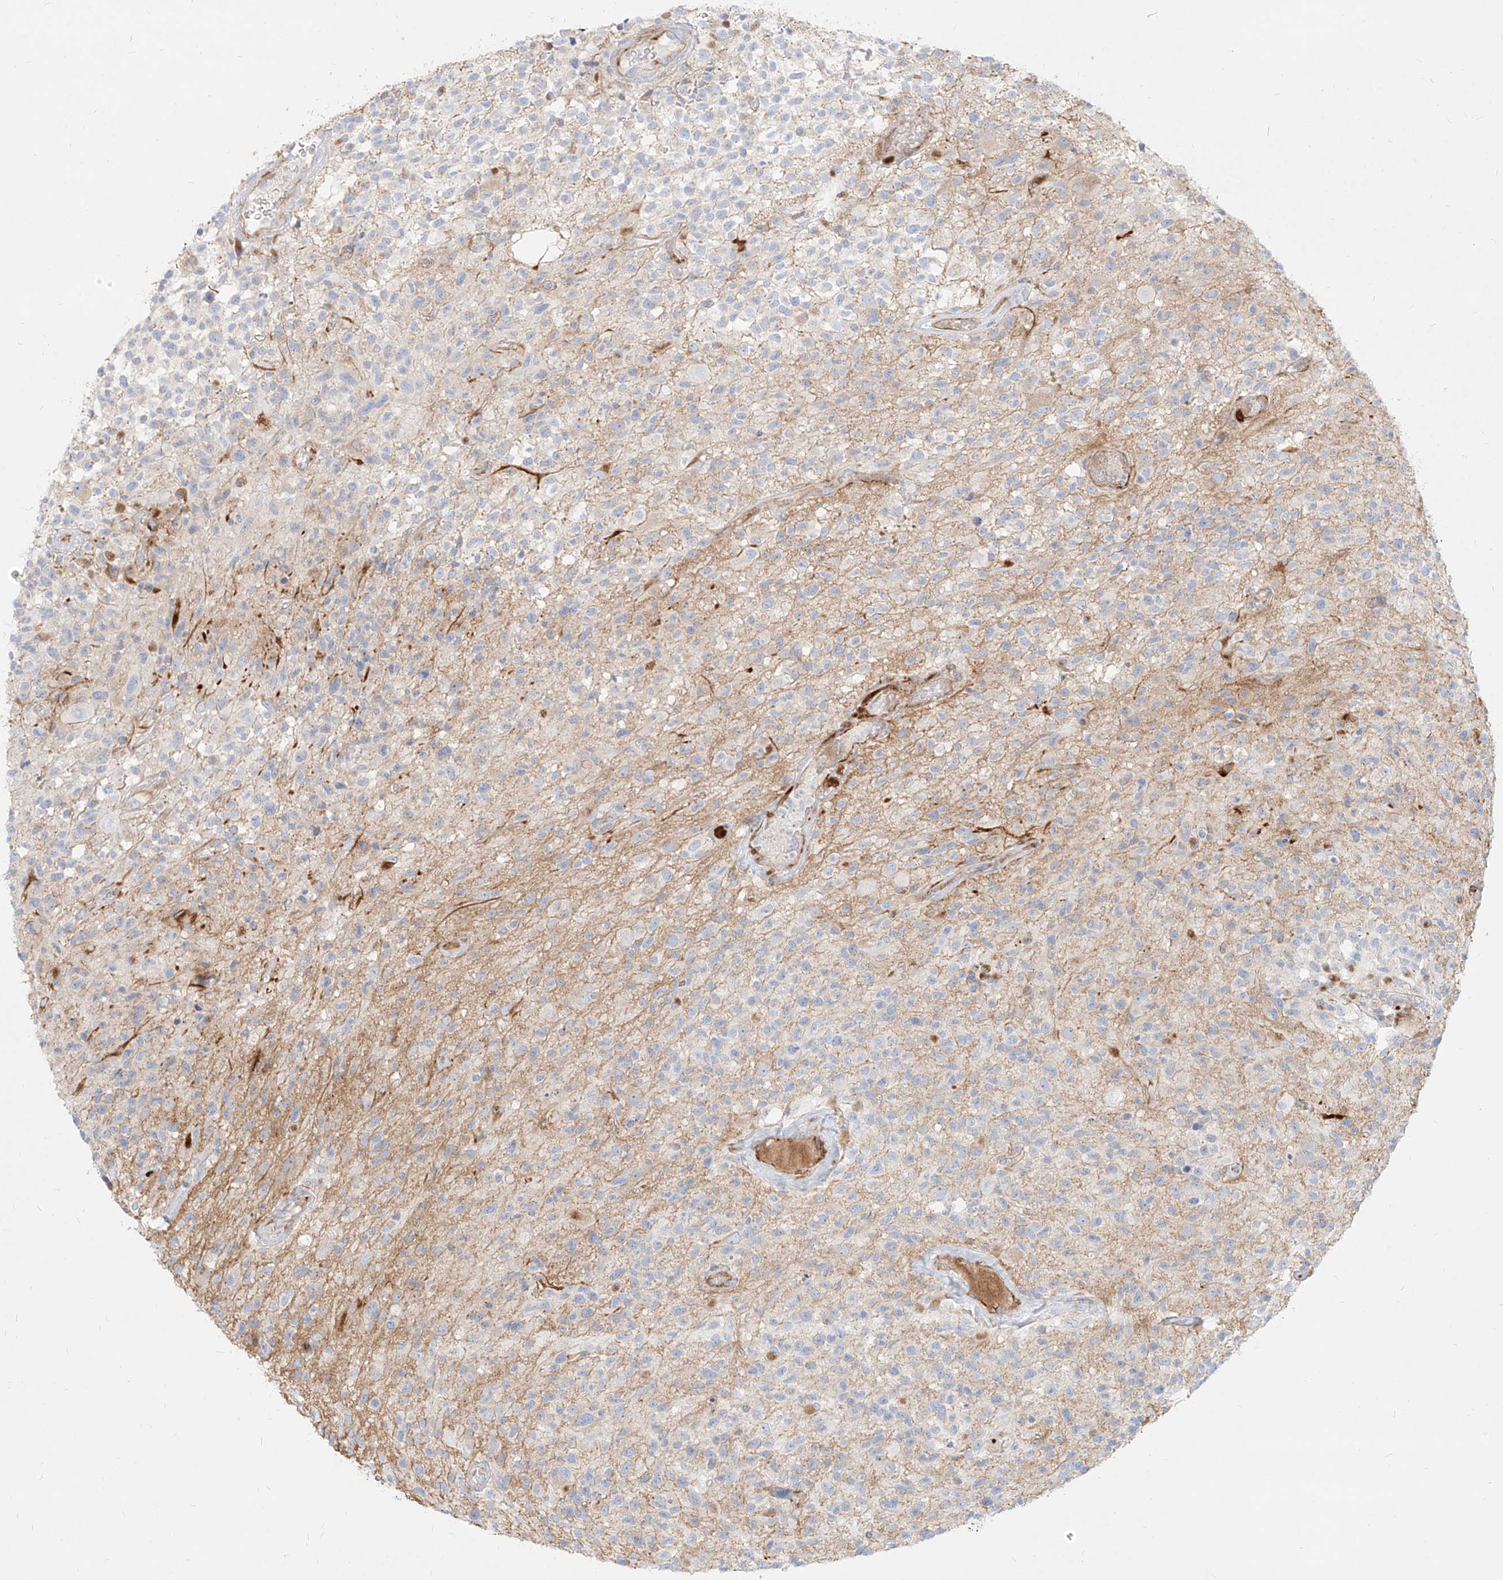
{"staining": {"intensity": "negative", "quantity": "none", "location": "none"}, "tissue": "glioma", "cell_type": "Tumor cells", "image_type": "cancer", "snomed": [{"axis": "morphology", "description": "Glioma, malignant, High grade"}, {"axis": "morphology", "description": "Glioblastoma, NOS"}, {"axis": "topography", "description": "Brain"}], "caption": "IHC of human glioma displays no positivity in tumor cells.", "gene": "MTX2", "patient": {"sex": "male", "age": 60}}